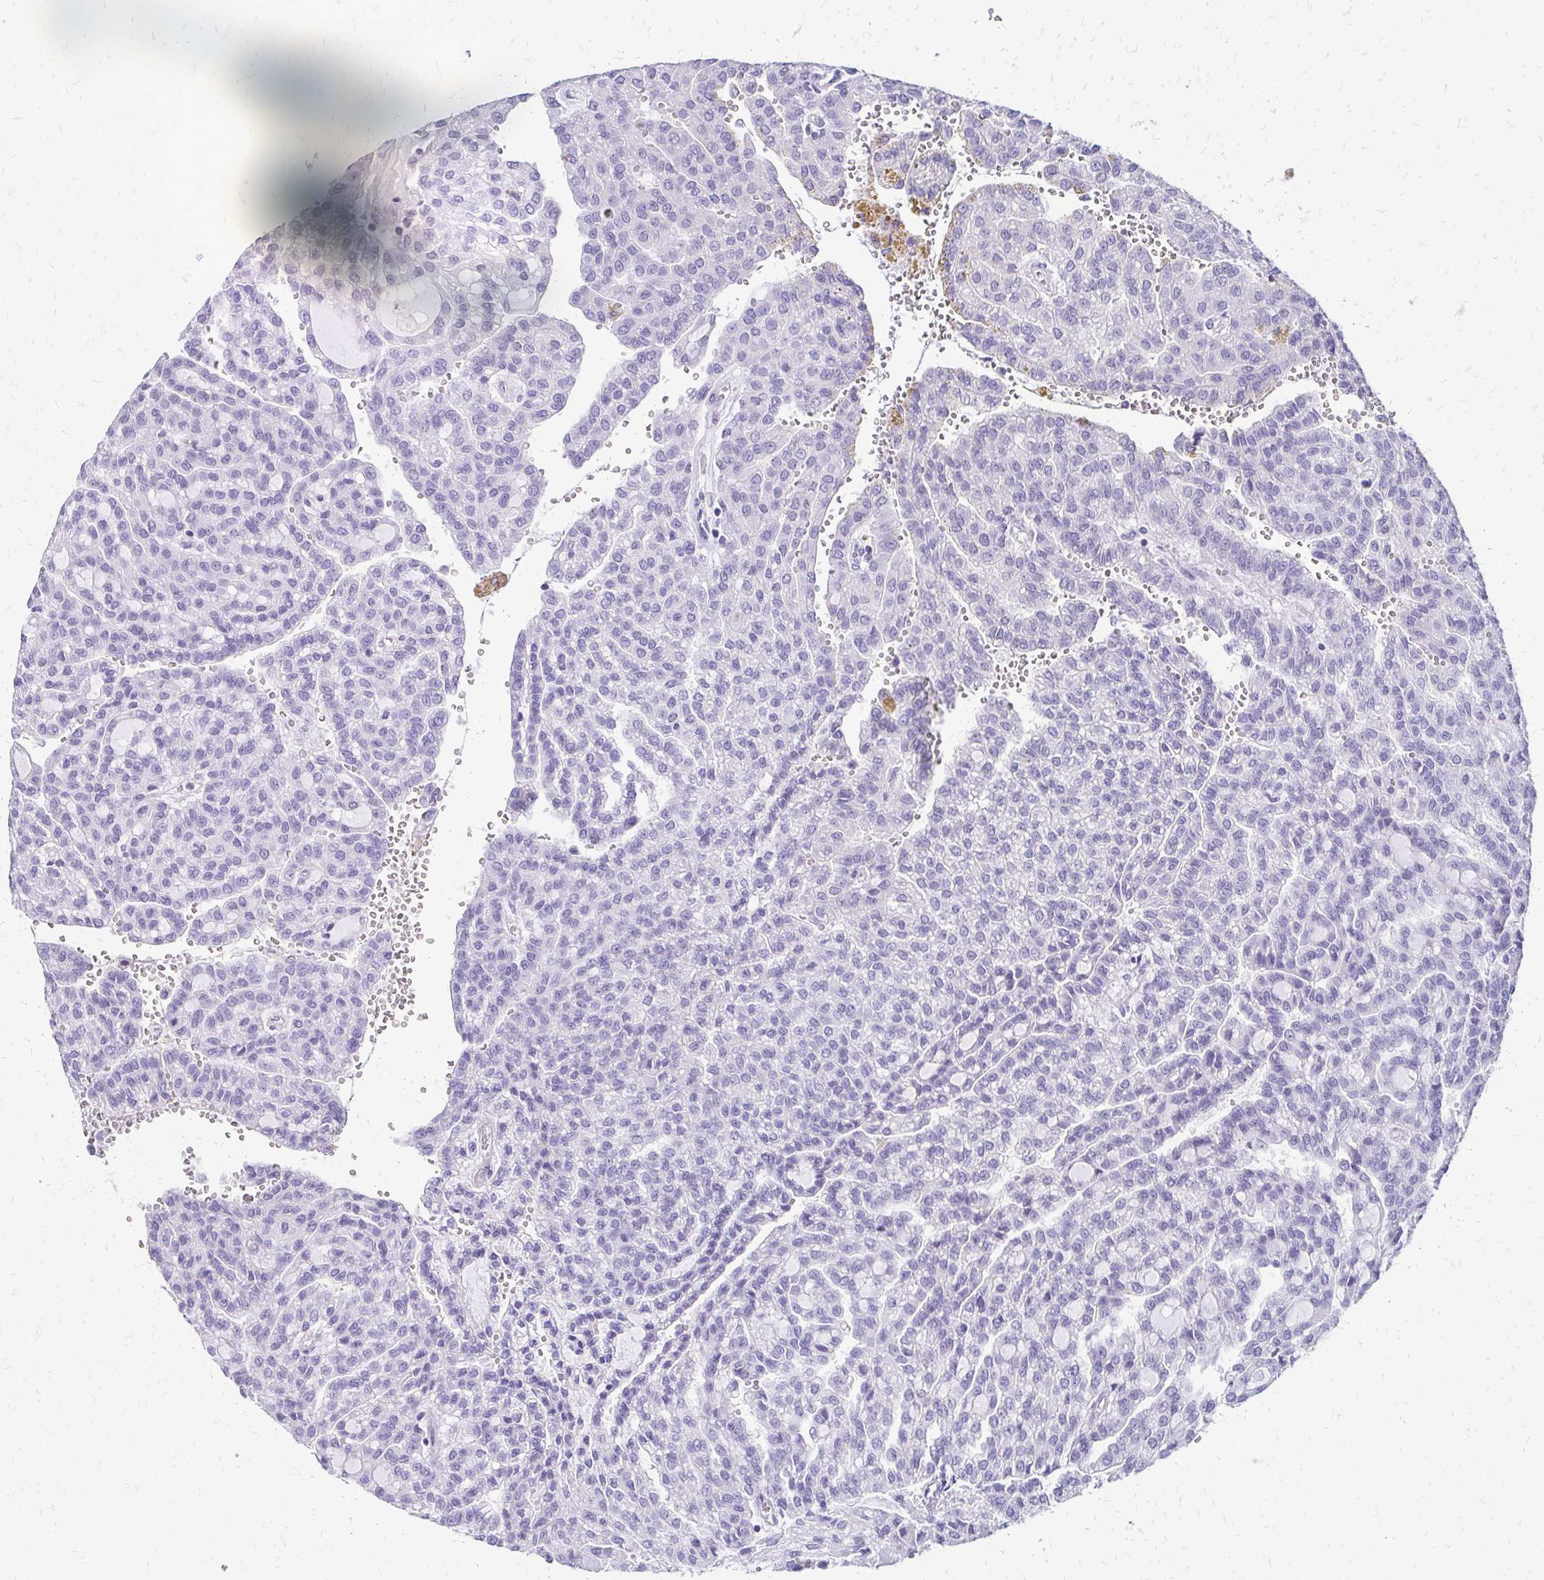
{"staining": {"intensity": "negative", "quantity": "none", "location": "none"}, "tissue": "renal cancer", "cell_type": "Tumor cells", "image_type": "cancer", "snomed": [{"axis": "morphology", "description": "Adenocarcinoma, NOS"}, {"axis": "topography", "description": "Kidney"}], "caption": "Renal cancer (adenocarcinoma) stained for a protein using IHC demonstrates no expression tumor cells.", "gene": "SLC32A1", "patient": {"sex": "male", "age": 63}}